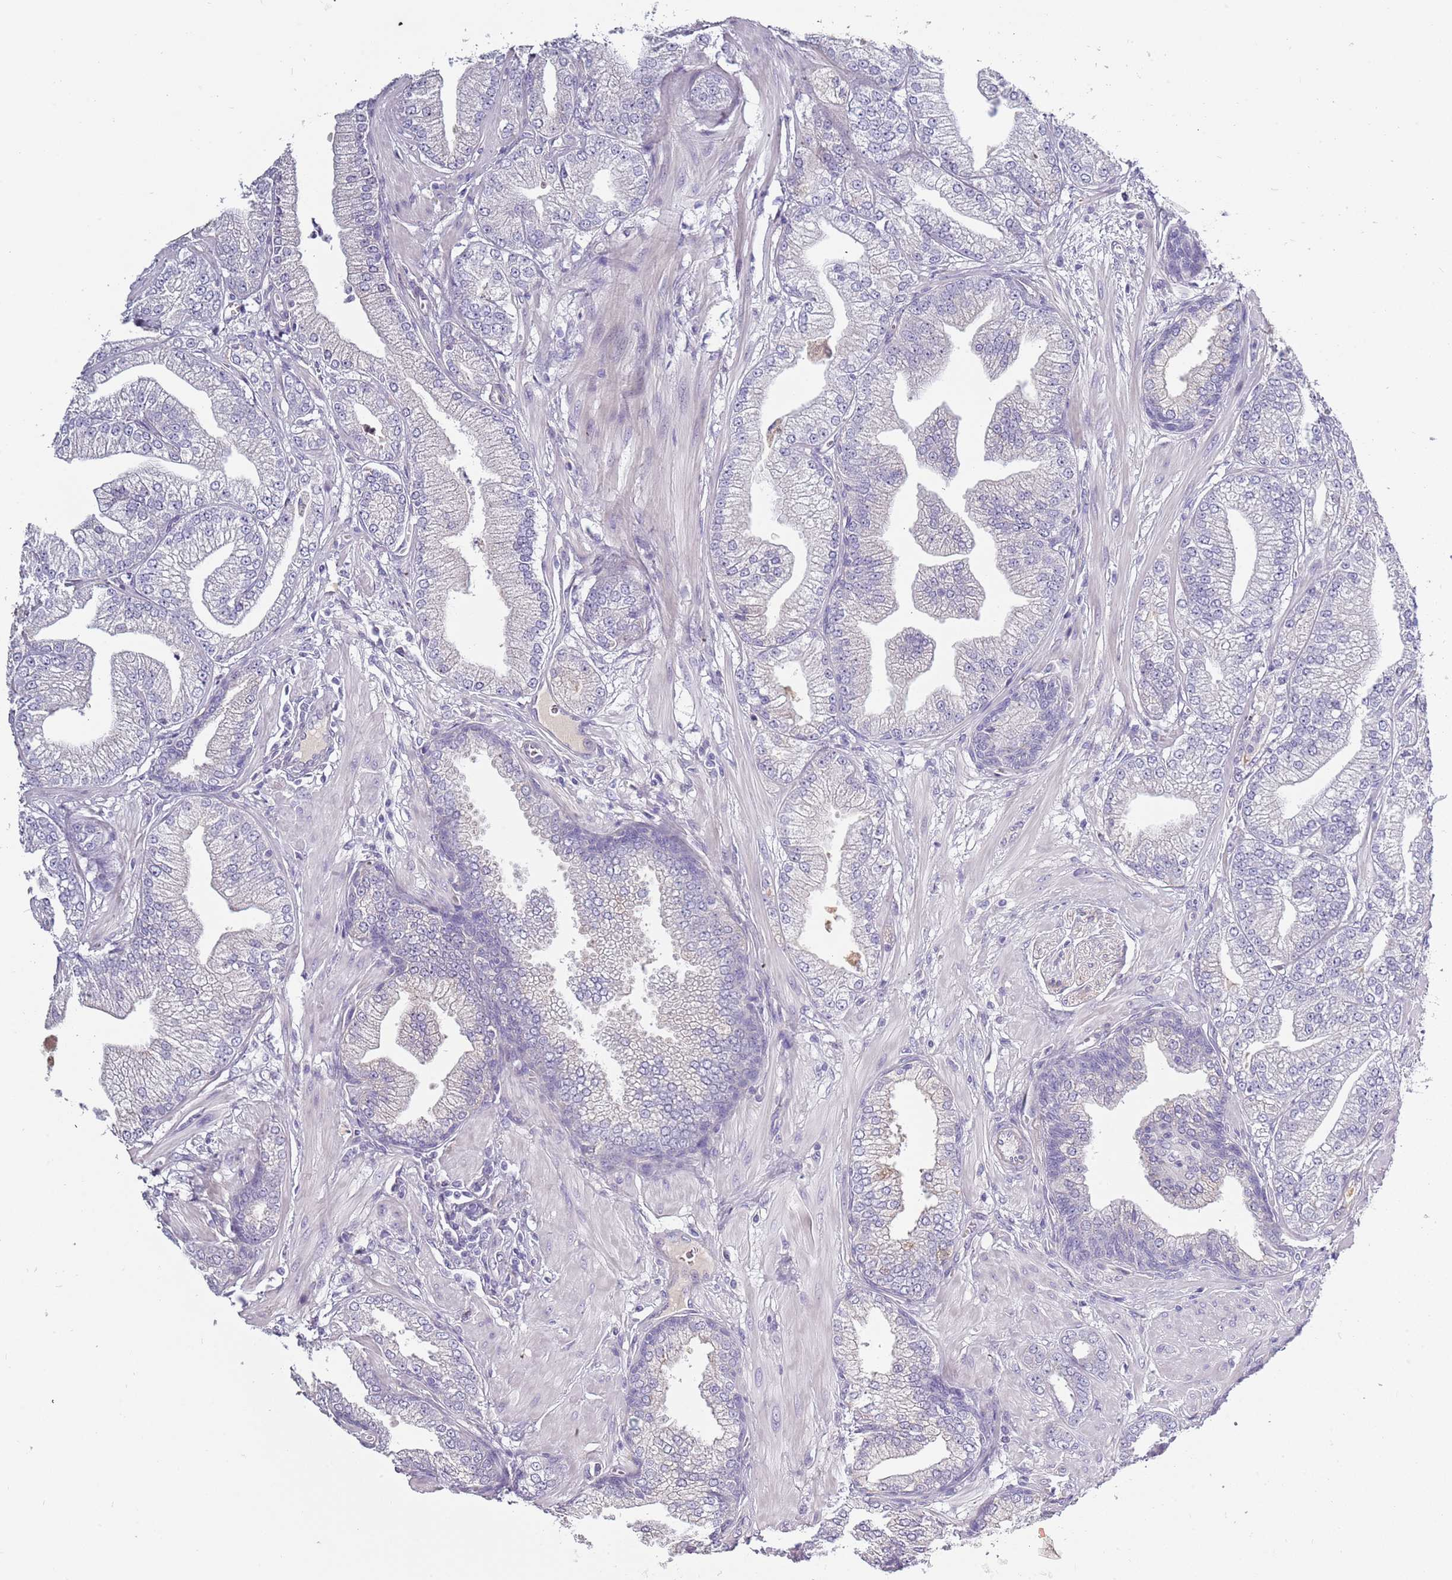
{"staining": {"intensity": "negative", "quantity": "none", "location": "none"}, "tissue": "prostate cancer", "cell_type": "Tumor cells", "image_type": "cancer", "snomed": [{"axis": "morphology", "description": "Adenocarcinoma, Low grade"}, {"axis": "topography", "description": "Prostate"}], "caption": "Tumor cells show no significant protein expression in low-grade adenocarcinoma (prostate). Nuclei are stained in blue.", "gene": "TNFRSF6B", "patient": {"sex": "male", "age": 55}}